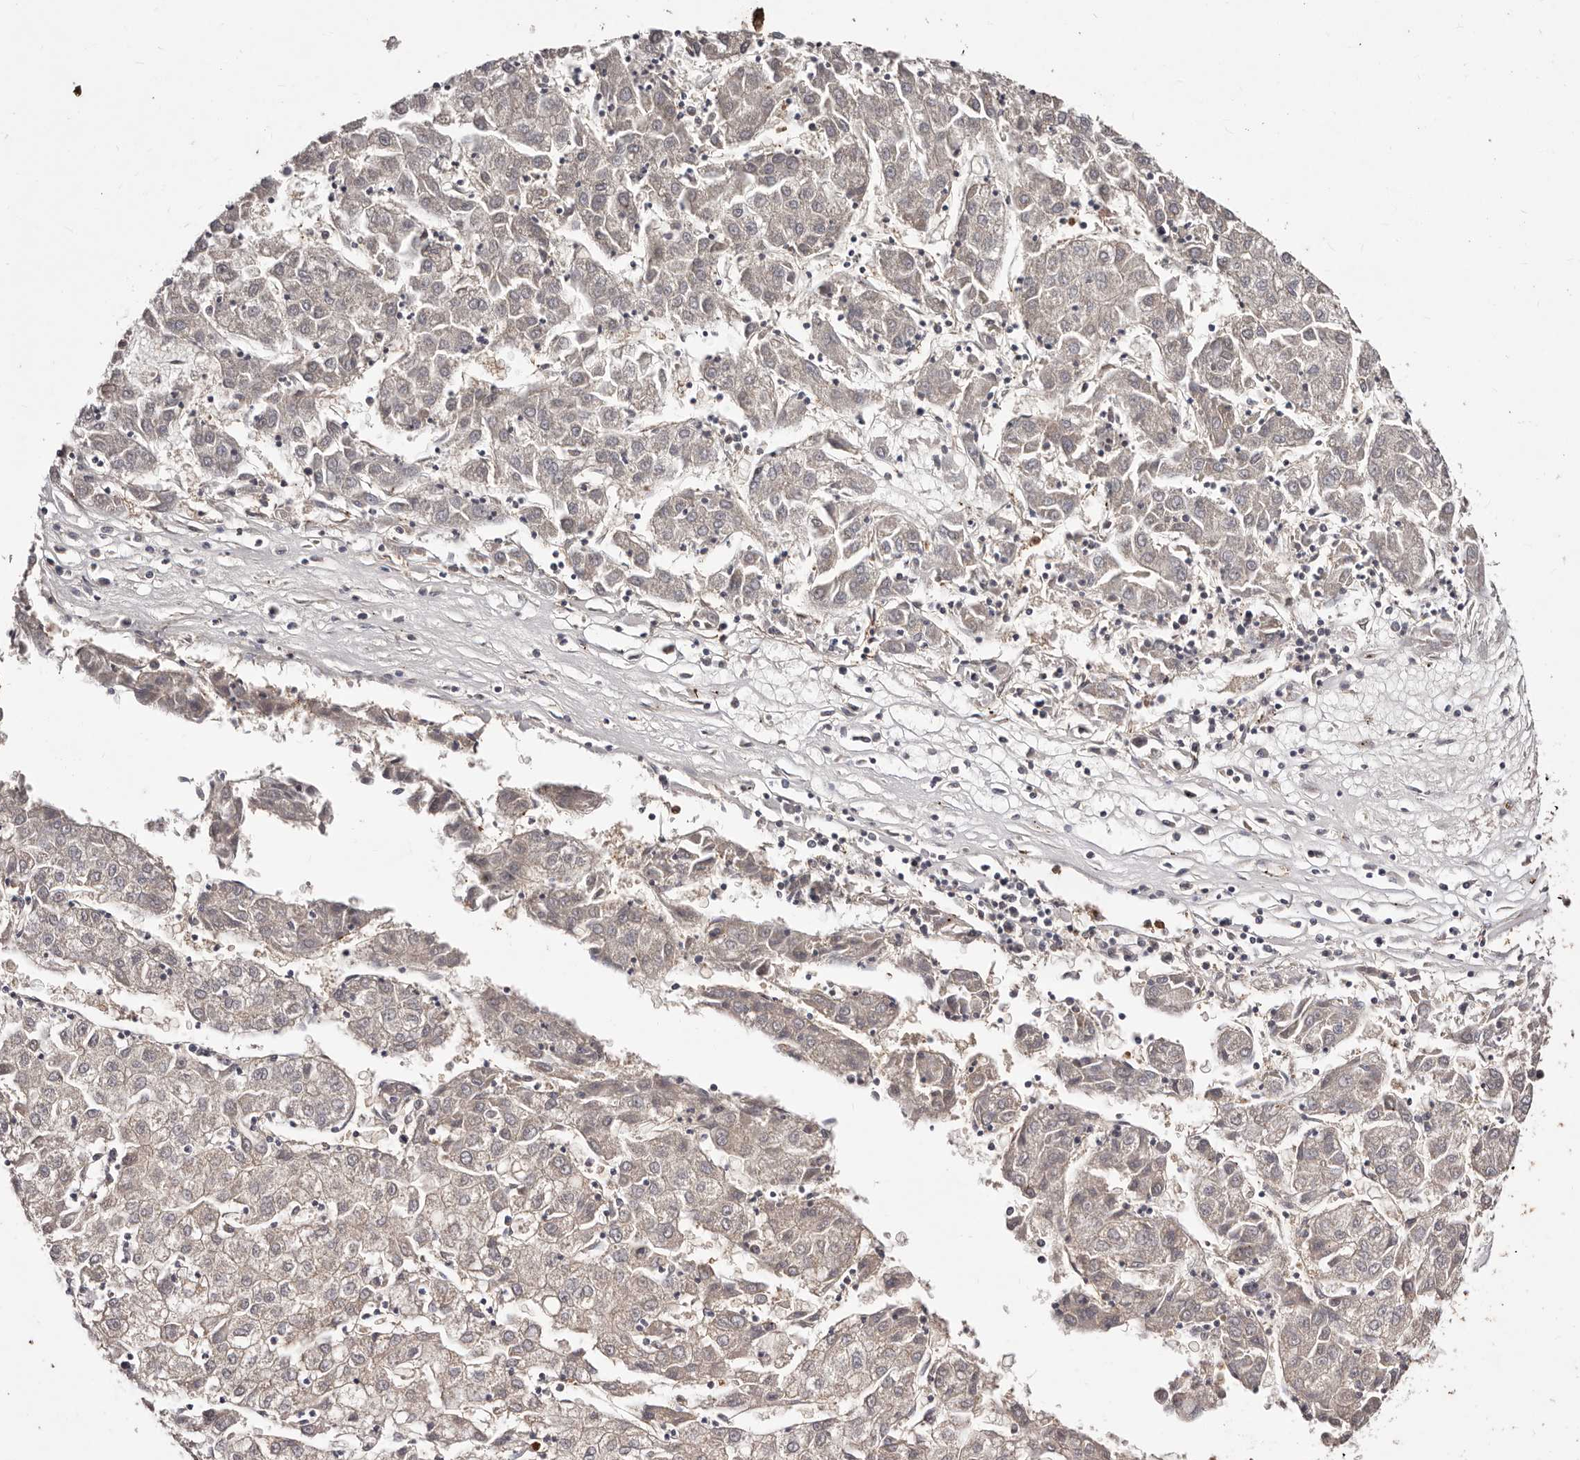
{"staining": {"intensity": "negative", "quantity": "none", "location": "none"}, "tissue": "liver cancer", "cell_type": "Tumor cells", "image_type": "cancer", "snomed": [{"axis": "morphology", "description": "Carcinoma, Hepatocellular, NOS"}, {"axis": "topography", "description": "Liver"}], "caption": "The histopathology image exhibits no significant staining in tumor cells of liver cancer. The staining was performed using DAB to visualize the protein expression in brown, while the nuclei were stained in blue with hematoxylin (Magnification: 20x).", "gene": "CCL14", "patient": {"sex": "male", "age": 72}}